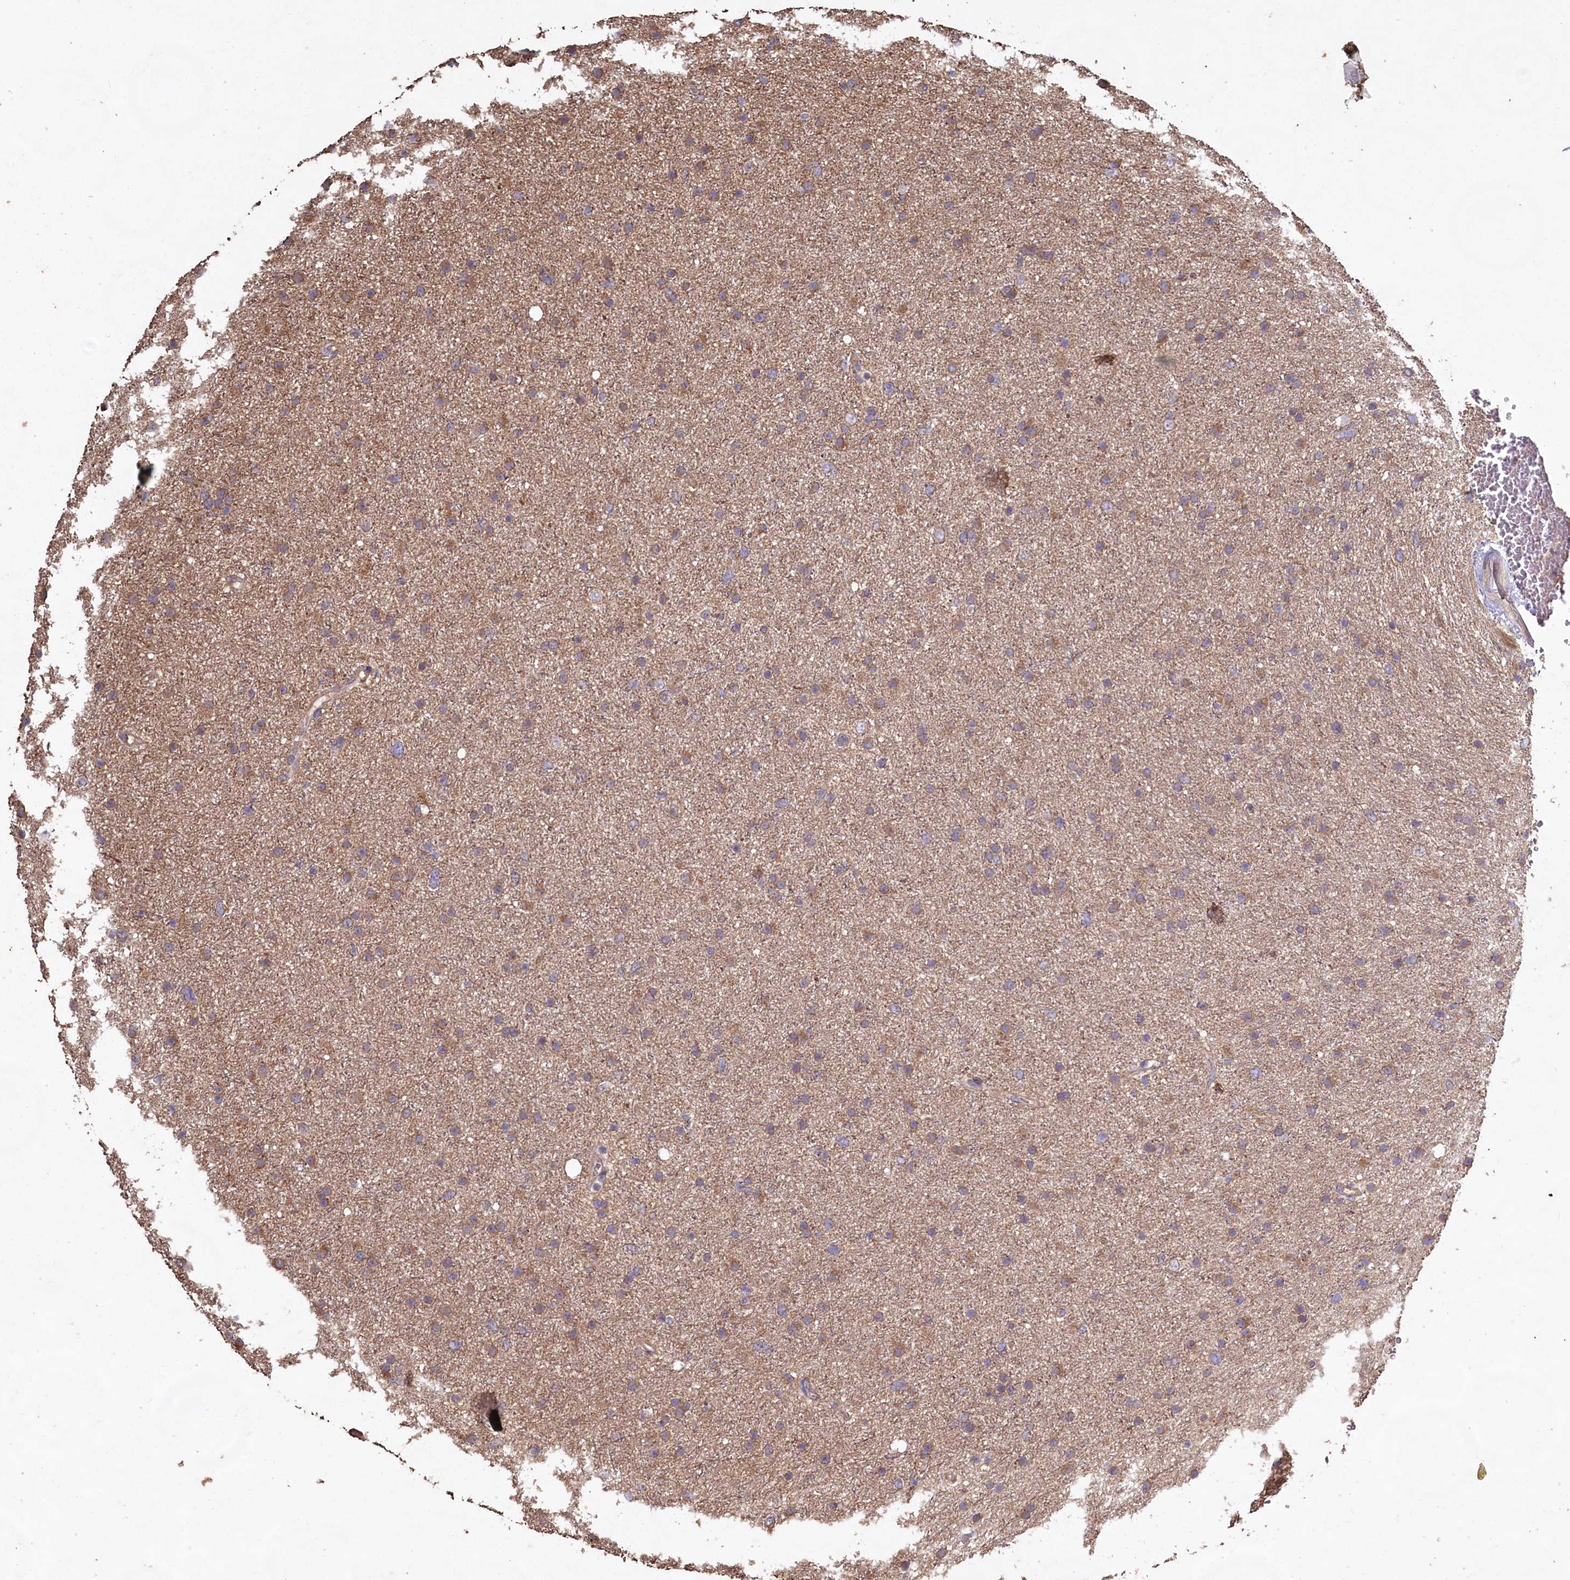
{"staining": {"intensity": "moderate", "quantity": ">75%", "location": "cytoplasmic/membranous"}, "tissue": "glioma", "cell_type": "Tumor cells", "image_type": "cancer", "snomed": [{"axis": "morphology", "description": "Glioma, malignant, Low grade"}, {"axis": "topography", "description": "Cerebral cortex"}], "caption": "This micrograph shows IHC staining of low-grade glioma (malignant), with medium moderate cytoplasmic/membranous positivity in approximately >75% of tumor cells.", "gene": "FUNDC1", "patient": {"sex": "female", "age": 39}}